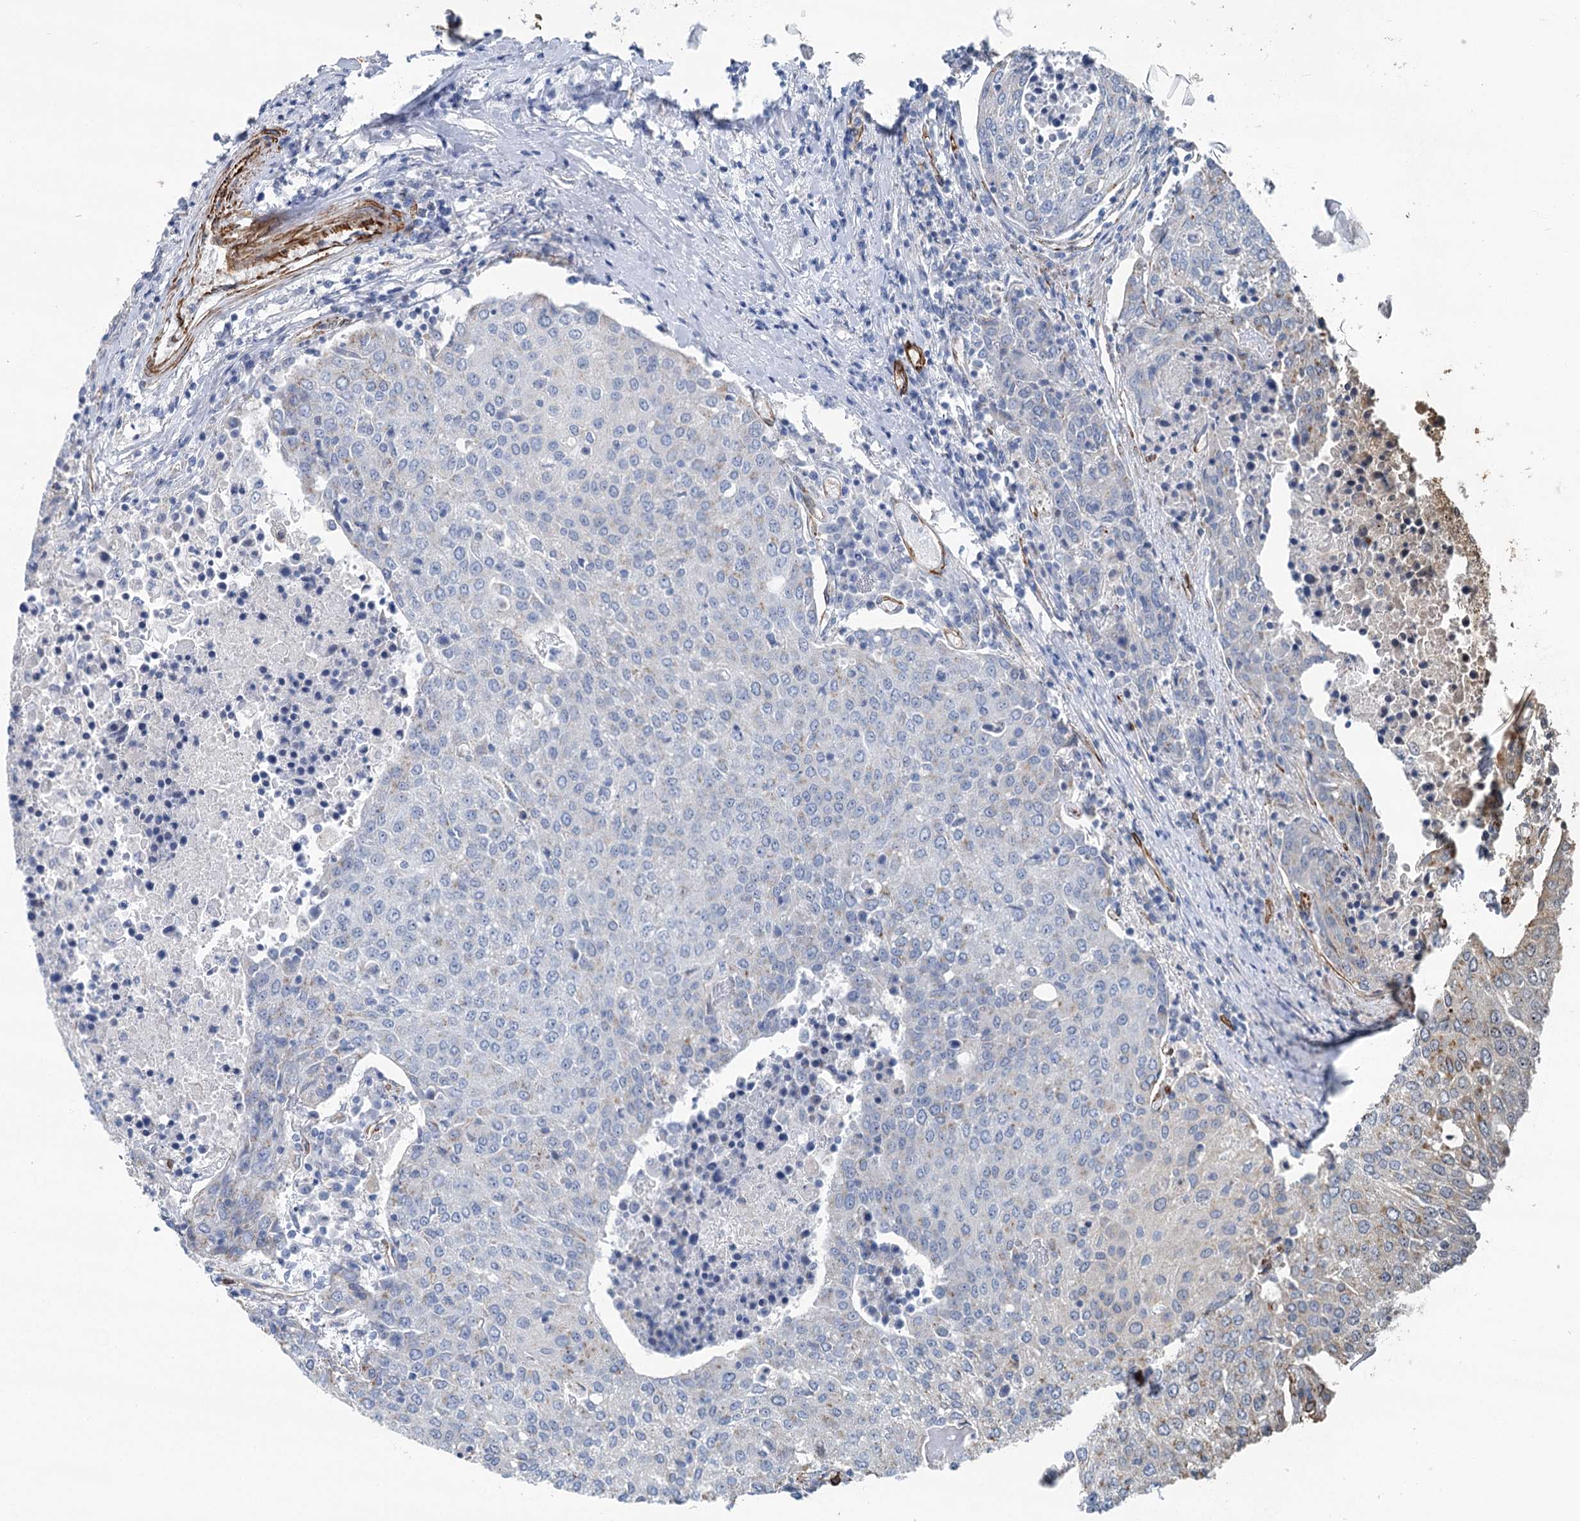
{"staining": {"intensity": "negative", "quantity": "none", "location": "none"}, "tissue": "urothelial cancer", "cell_type": "Tumor cells", "image_type": "cancer", "snomed": [{"axis": "morphology", "description": "Urothelial carcinoma, High grade"}, {"axis": "topography", "description": "Urinary bladder"}], "caption": "Immunohistochemistry of high-grade urothelial carcinoma exhibits no positivity in tumor cells.", "gene": "IQSEC1", "patient": {"sex": "female", "age": 85}}